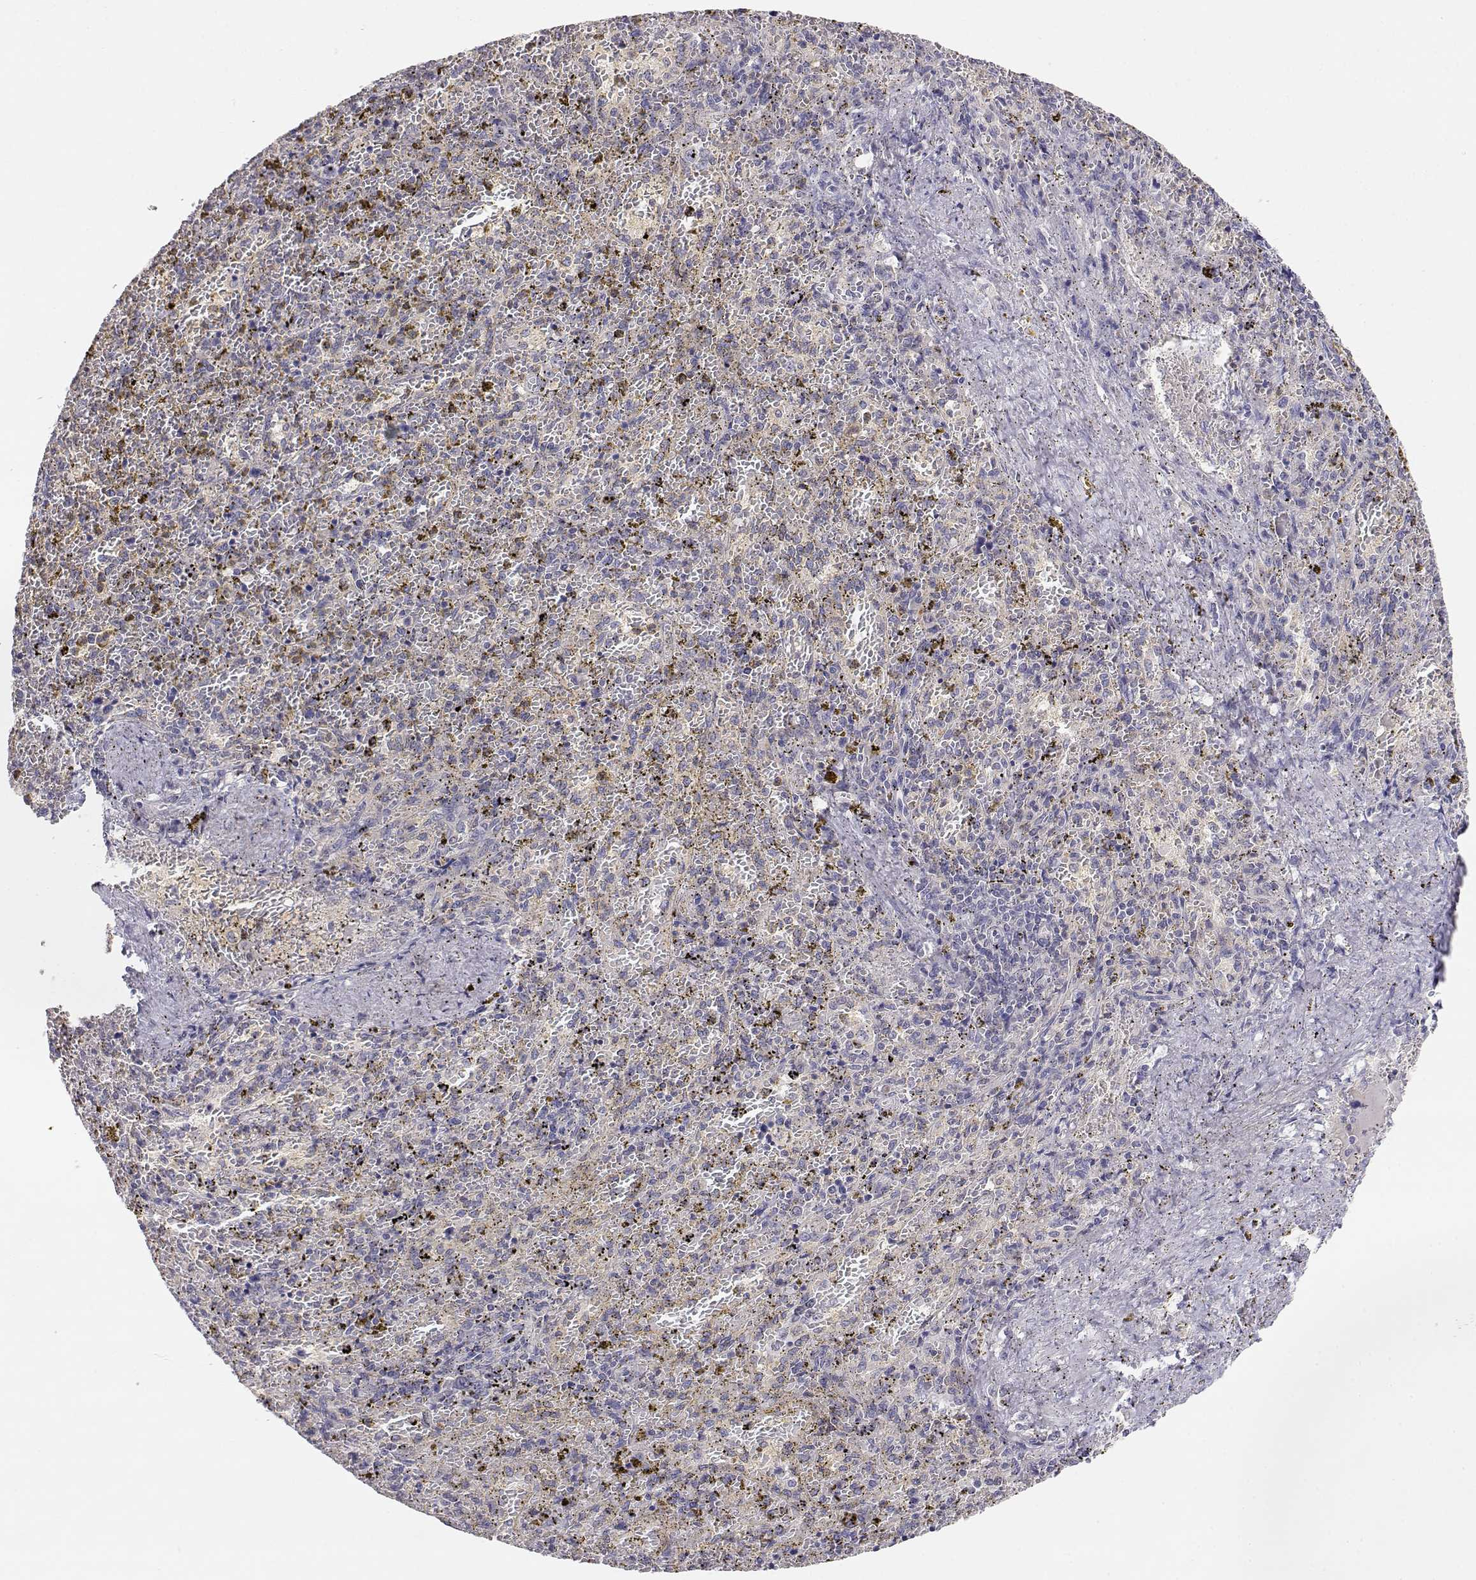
{"staining": {"intensity": "weak", "quantity": "<25%", "location": "cytoplasmic/membranous"}, "tissue": "spleen", "cell_type": "Cells in red pulp", "image_type": "normal", "snomed": [{"axis": "morphology", "description": "Normal tissue, NOS"}, {"axis": "topography", "description": "Spleen"}], "caption": "A high-resolution photomicrograph shows IHC staining of normal spleen, which shows no significant staining in cells in red pulp. (DAB (3,3'-diaminobenzidine) immunohistochemistry (IHC), high magnification).", "gene": "ADA", "patient": {"sex": "female", "age": 50}}